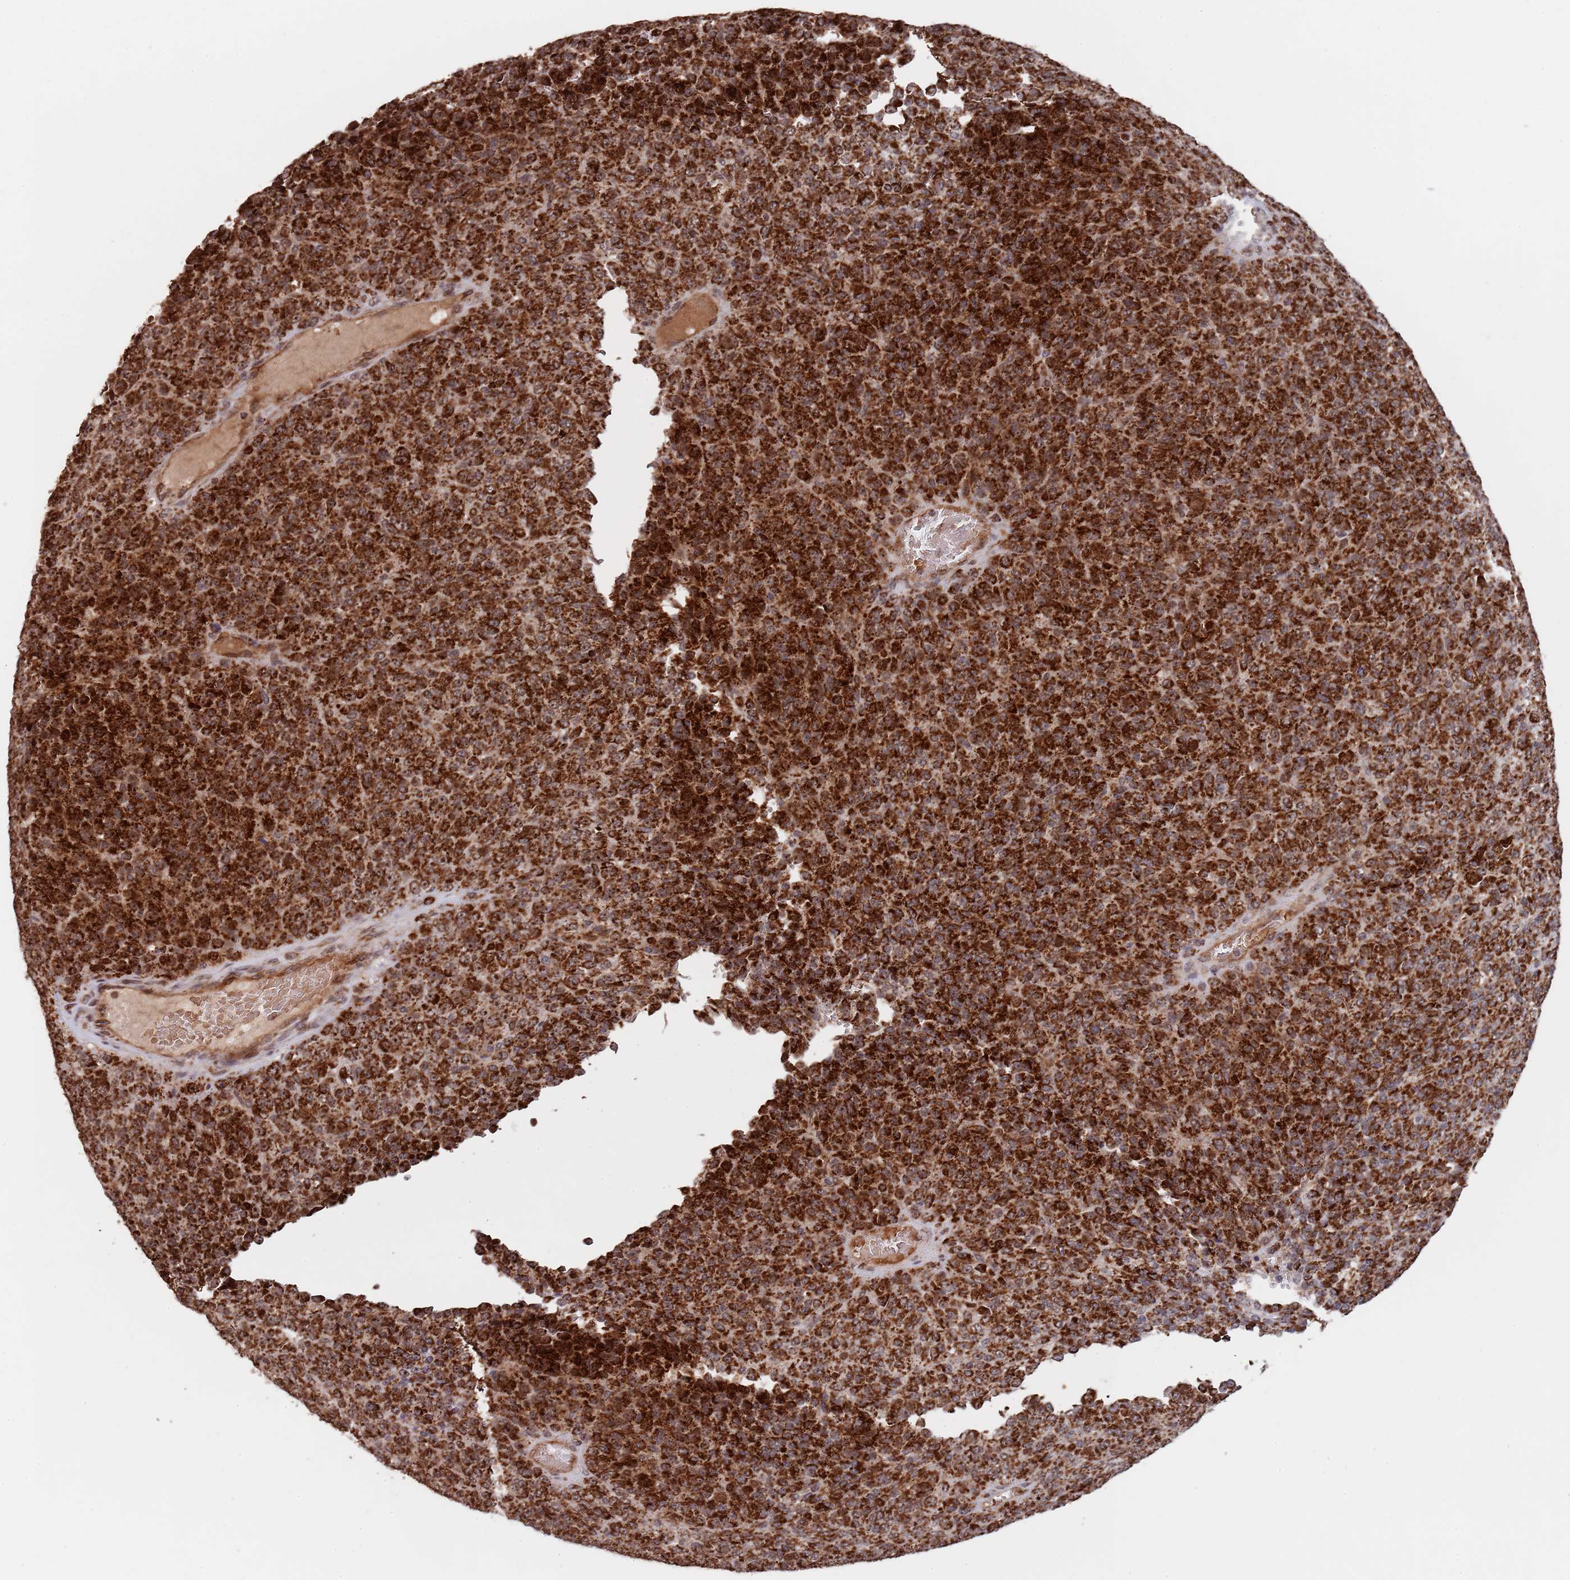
{"staining": {"intensity": "strong", "quantity": ">75%", "location": "cytoplasmic/membranous,nuclear"}, "tissue": "melanoma", "cell_type": "Tumor cells", "image_type": "cancer", "snomed": [{"axis": "morphology", "description": "Malignant melanoma, Metastatic site"}, {"axis": "topography", "description": "Brain"}], "caption": "Melanoma stained with a protein marker exhibits strong staining in tumor cells.", "gene": "DCHS1", "patient": {"sex": "female", "age": 56}}